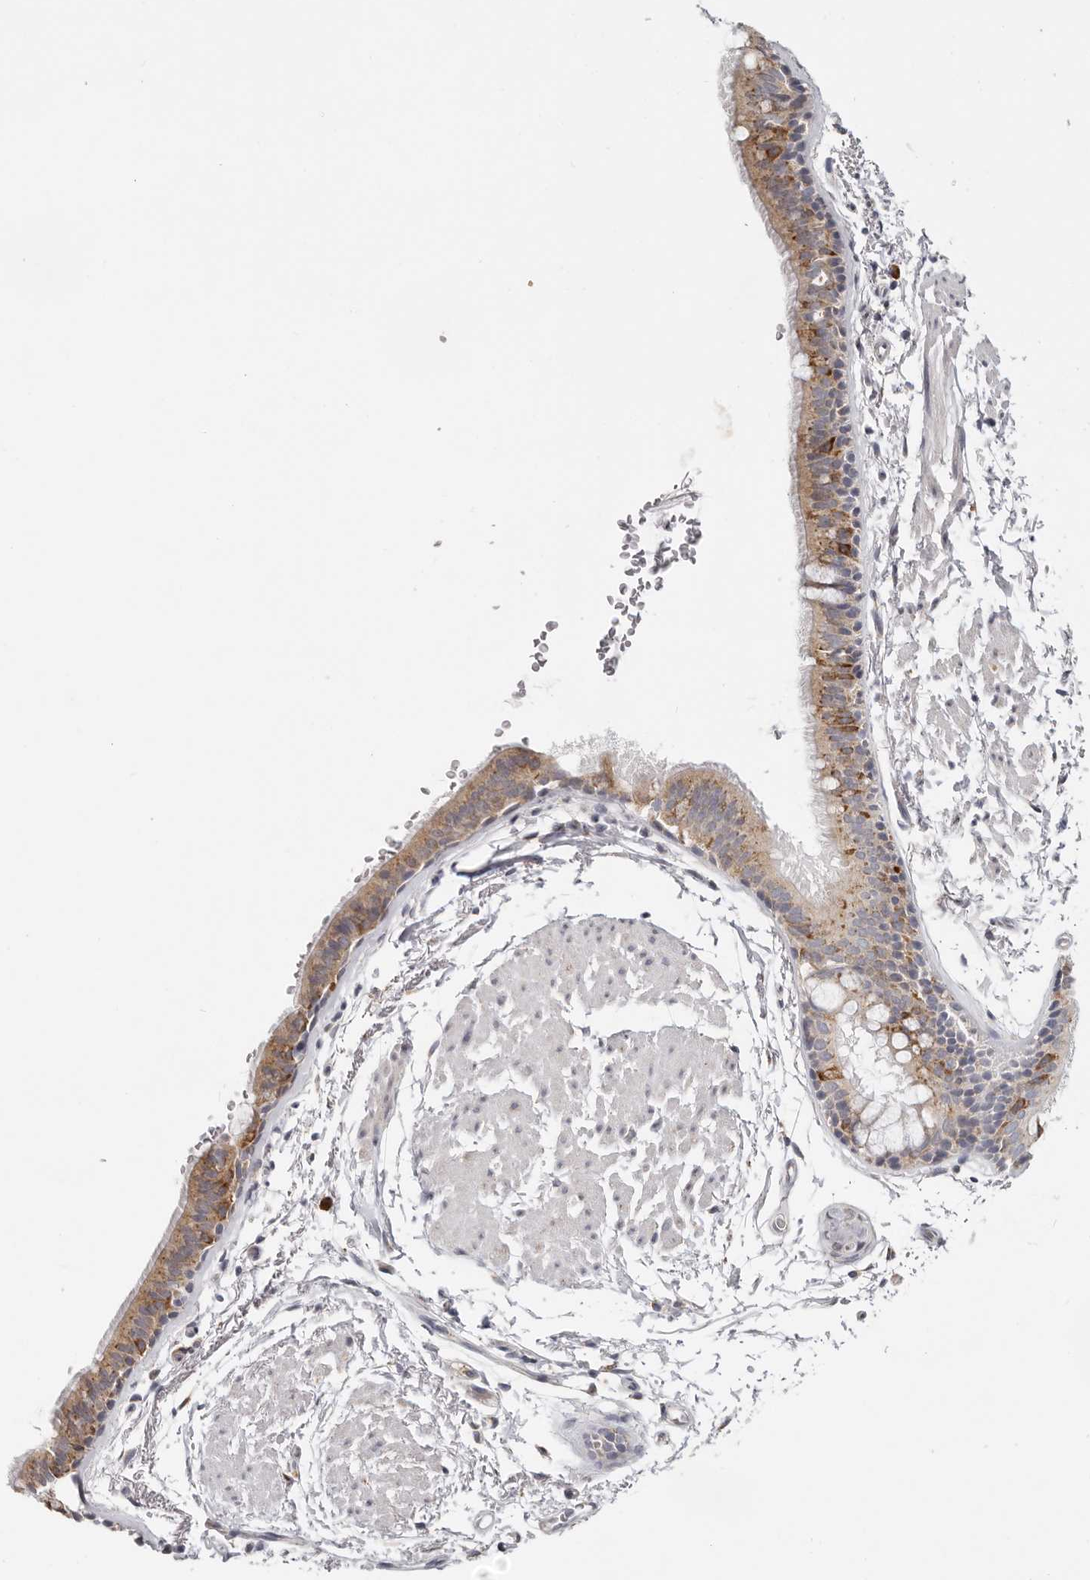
{"staining": {"intensity": "moderate", "quantity": ">75%", "location": "cytoplasmic/membranous"}, "tissue": "bronchus", "cell_type": "Respiratory epithelial cells", "image_type": "normal", "snomed": [{"axis": "morphology", "description": "Normal tissue, NOS"}, {"axis": "topography", "description": "Lymph node"}, {"axis": "topography", "description": "Bronchus"}], "caption": "High-magnification brightfield microscopy of normal bronchus stained with DAB (brown) and counterstained with hematoxylin (blue). respiratory epithelial cells exhibit moderate cytoplasmic/membranous positivity is present in approximately>75% of cells.", "gene": "IL32", "patient": {"sex": "female", "age": 70}}